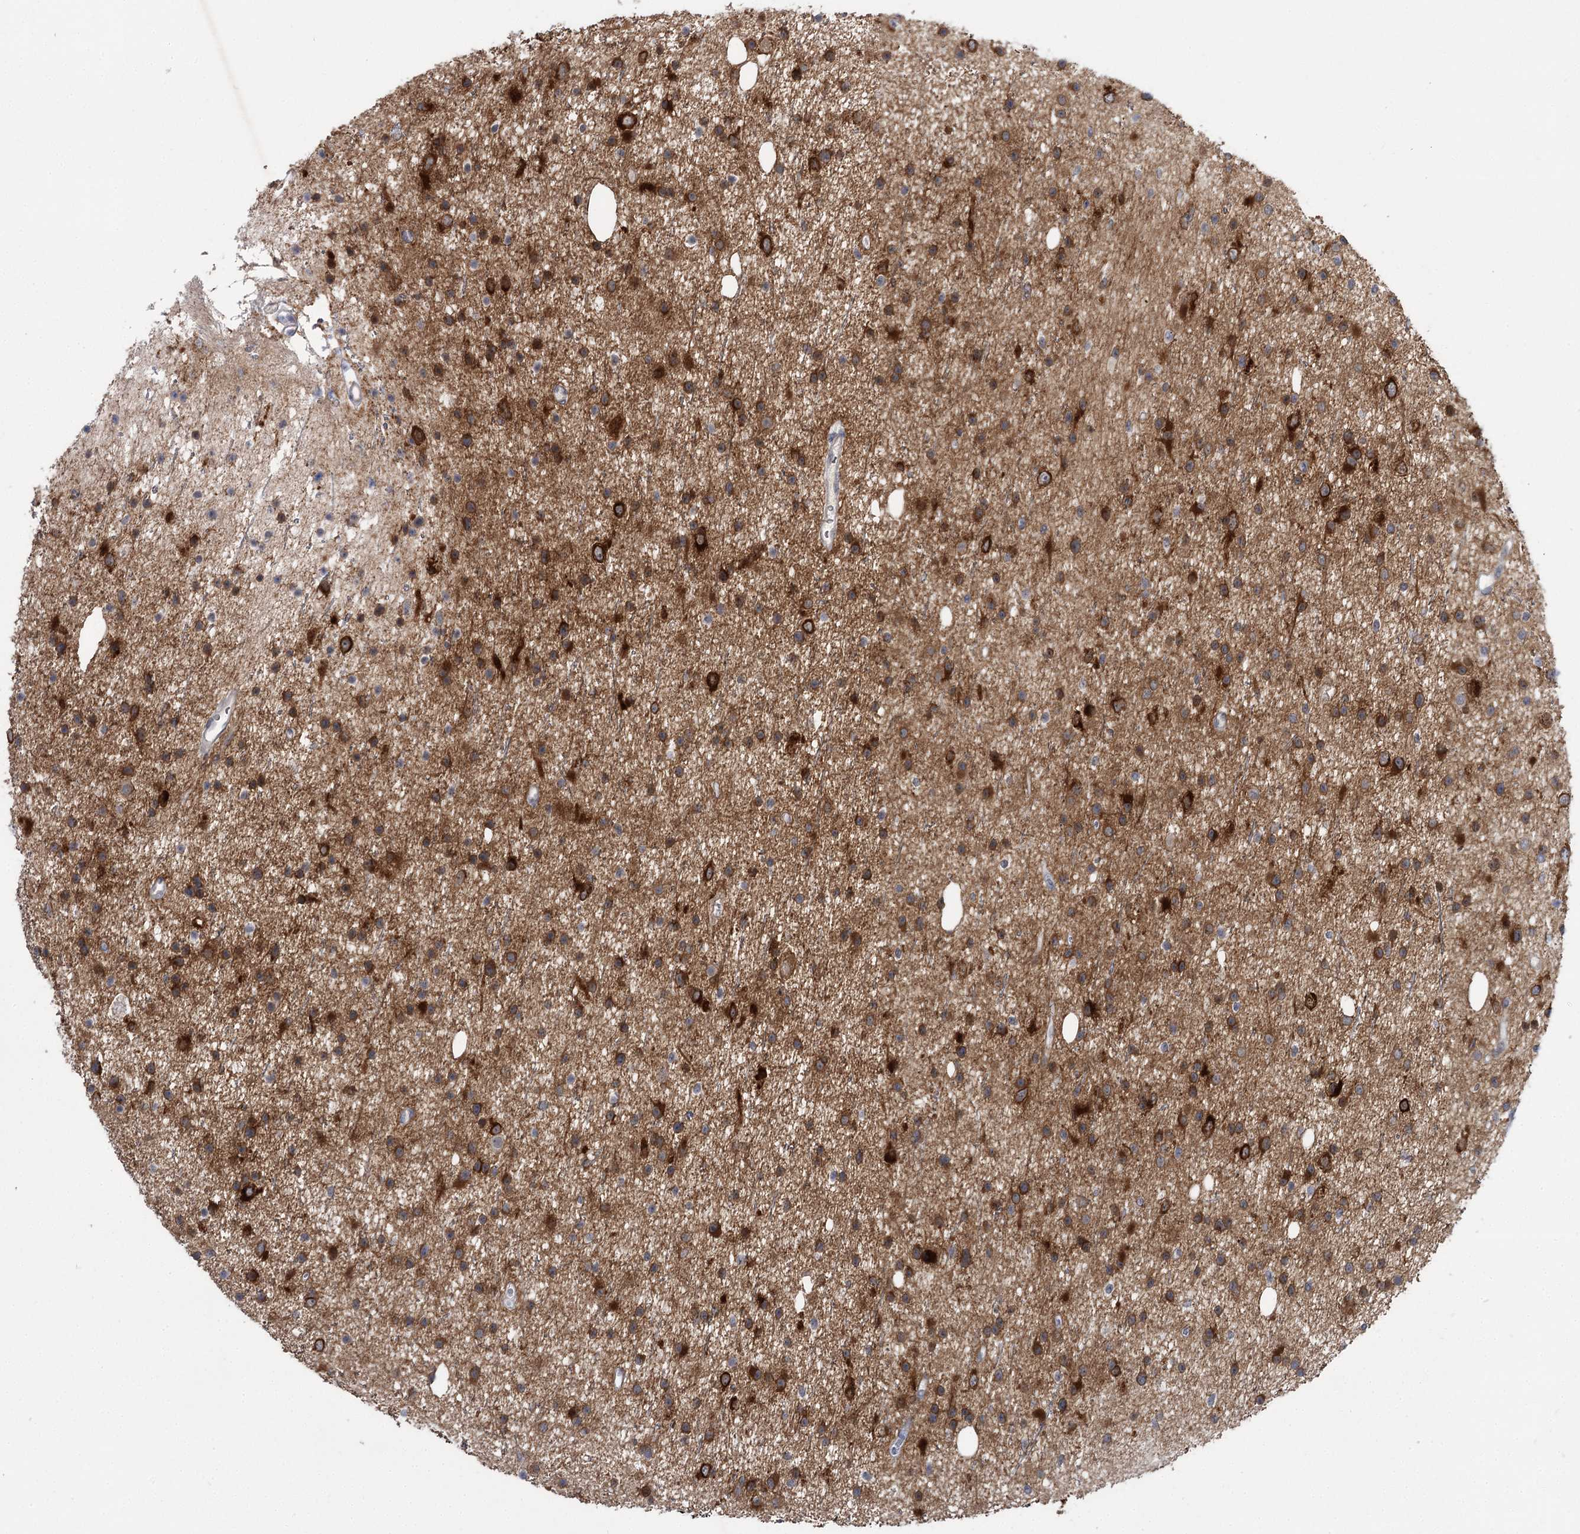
{"staining": {"intensity": "strong", "quantity": ">75%", "location": "cytoplasmic/membranous"}, "tissue": "glioma", "cell_type": "Tumor cells", "image_type": "cancer", "snomed": [{"axis": "morphology", "description": "Glioma, malignant, Low grade"}, {"axis": "topography", "description": "Cerebral cortex"}], "caption": "A brown stain highlights strong cytoplasmic/membranous positivity of a protein in glioma tumor cells.", "gene": "PHYHIPL", "patient": {"sex": "female", "age": 39}}